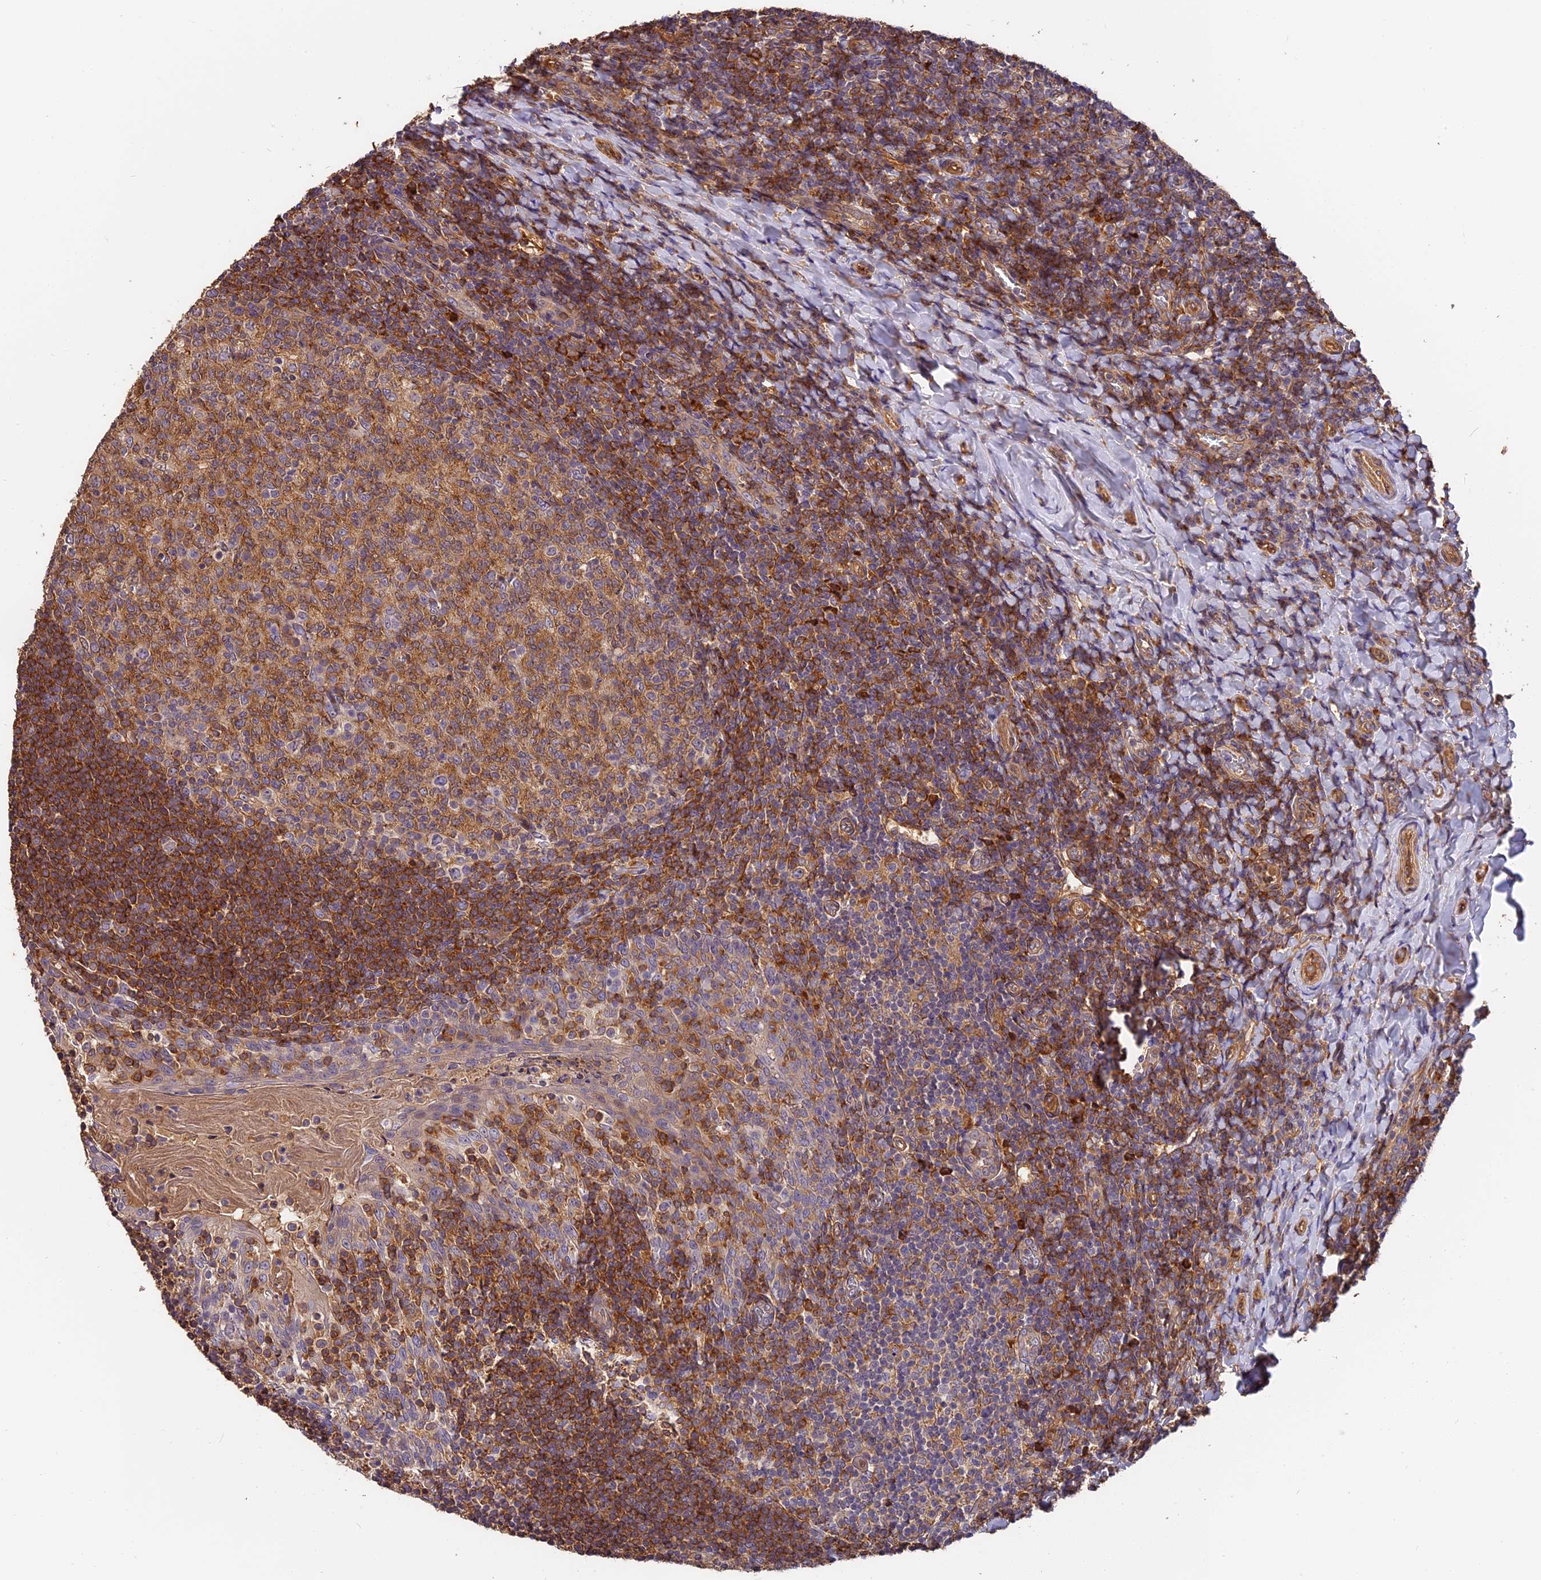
{"staining": {"intensity": "moderate", "quantity": ">75%", "location": "cytoplasmic/membranous"}, "tissue": "tonsil", "cell_type": "Germinal center cells", "image_type": "normal", "snomed": [{"axis": "morphology", "description": "Normal tissue, NOS"}, {"axis": "topography", "description": "Tonsil"}], "caption": "Protein expression analysis of unremarkable tonsil exhibits moderate cytoplasmic/membranous expression in approximately >75% of germinal center cells.", "gene": "ARHGAP17", "patient": {"sex": "female", "age": 10}}